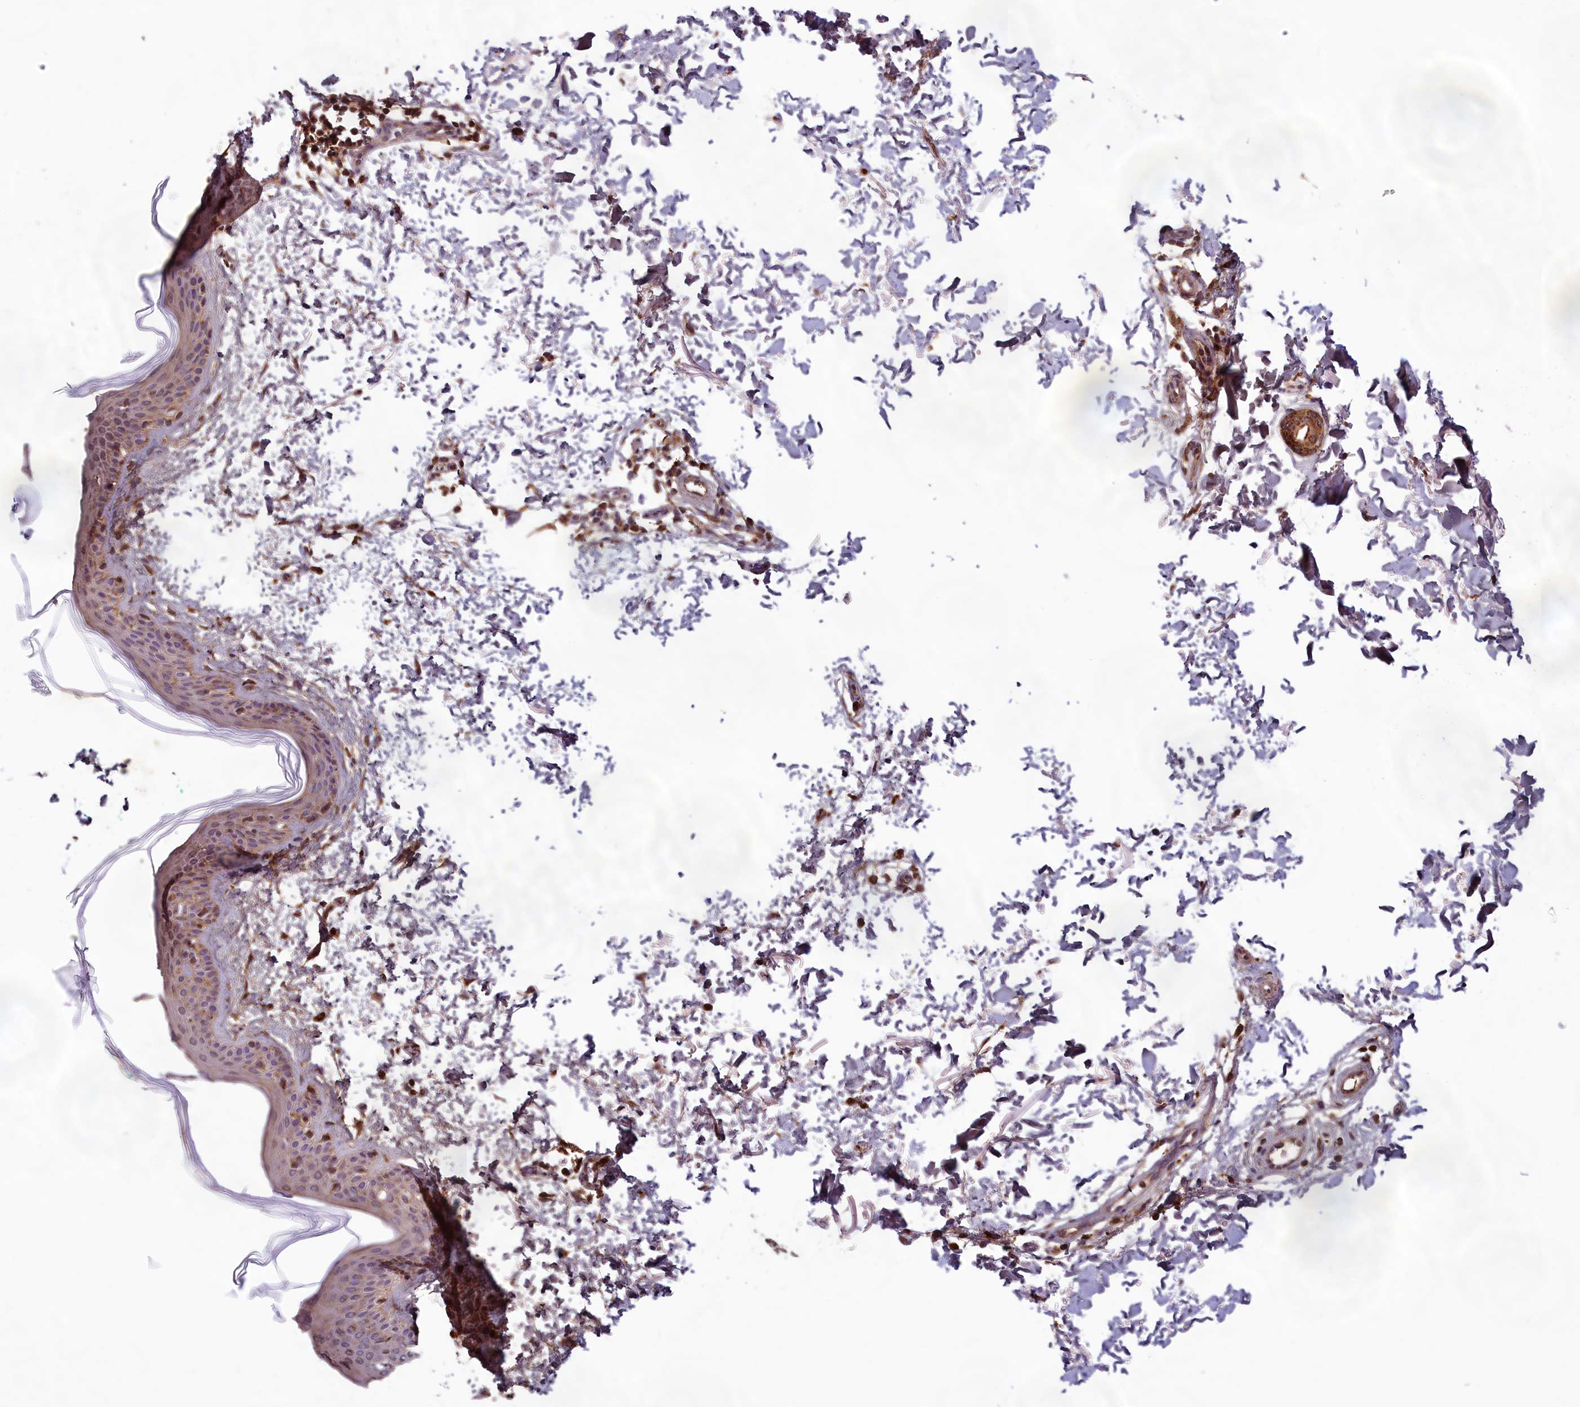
{"staining": {"intensity": "moderate", "quantity": ">75%", "location": "cytoplasmic/membranous"}, "tissue": "skin", "cell_type": "Fibroblasts", "image_type": "normal", "snomed": [{"axis": "morphology", "description": "Normal tissue, NOS"}, {"axis": "topography", "description": "Skin"}], "caption": "The immunohistochemical stain shows moderate cytoplasmic/membranous positivity in fibroblasts of benign skin. (Brightfield microscopy of DAB IHC at high magnification).", "gene": "CCDC15", "patient": {"sex": "male", "age": 66}}